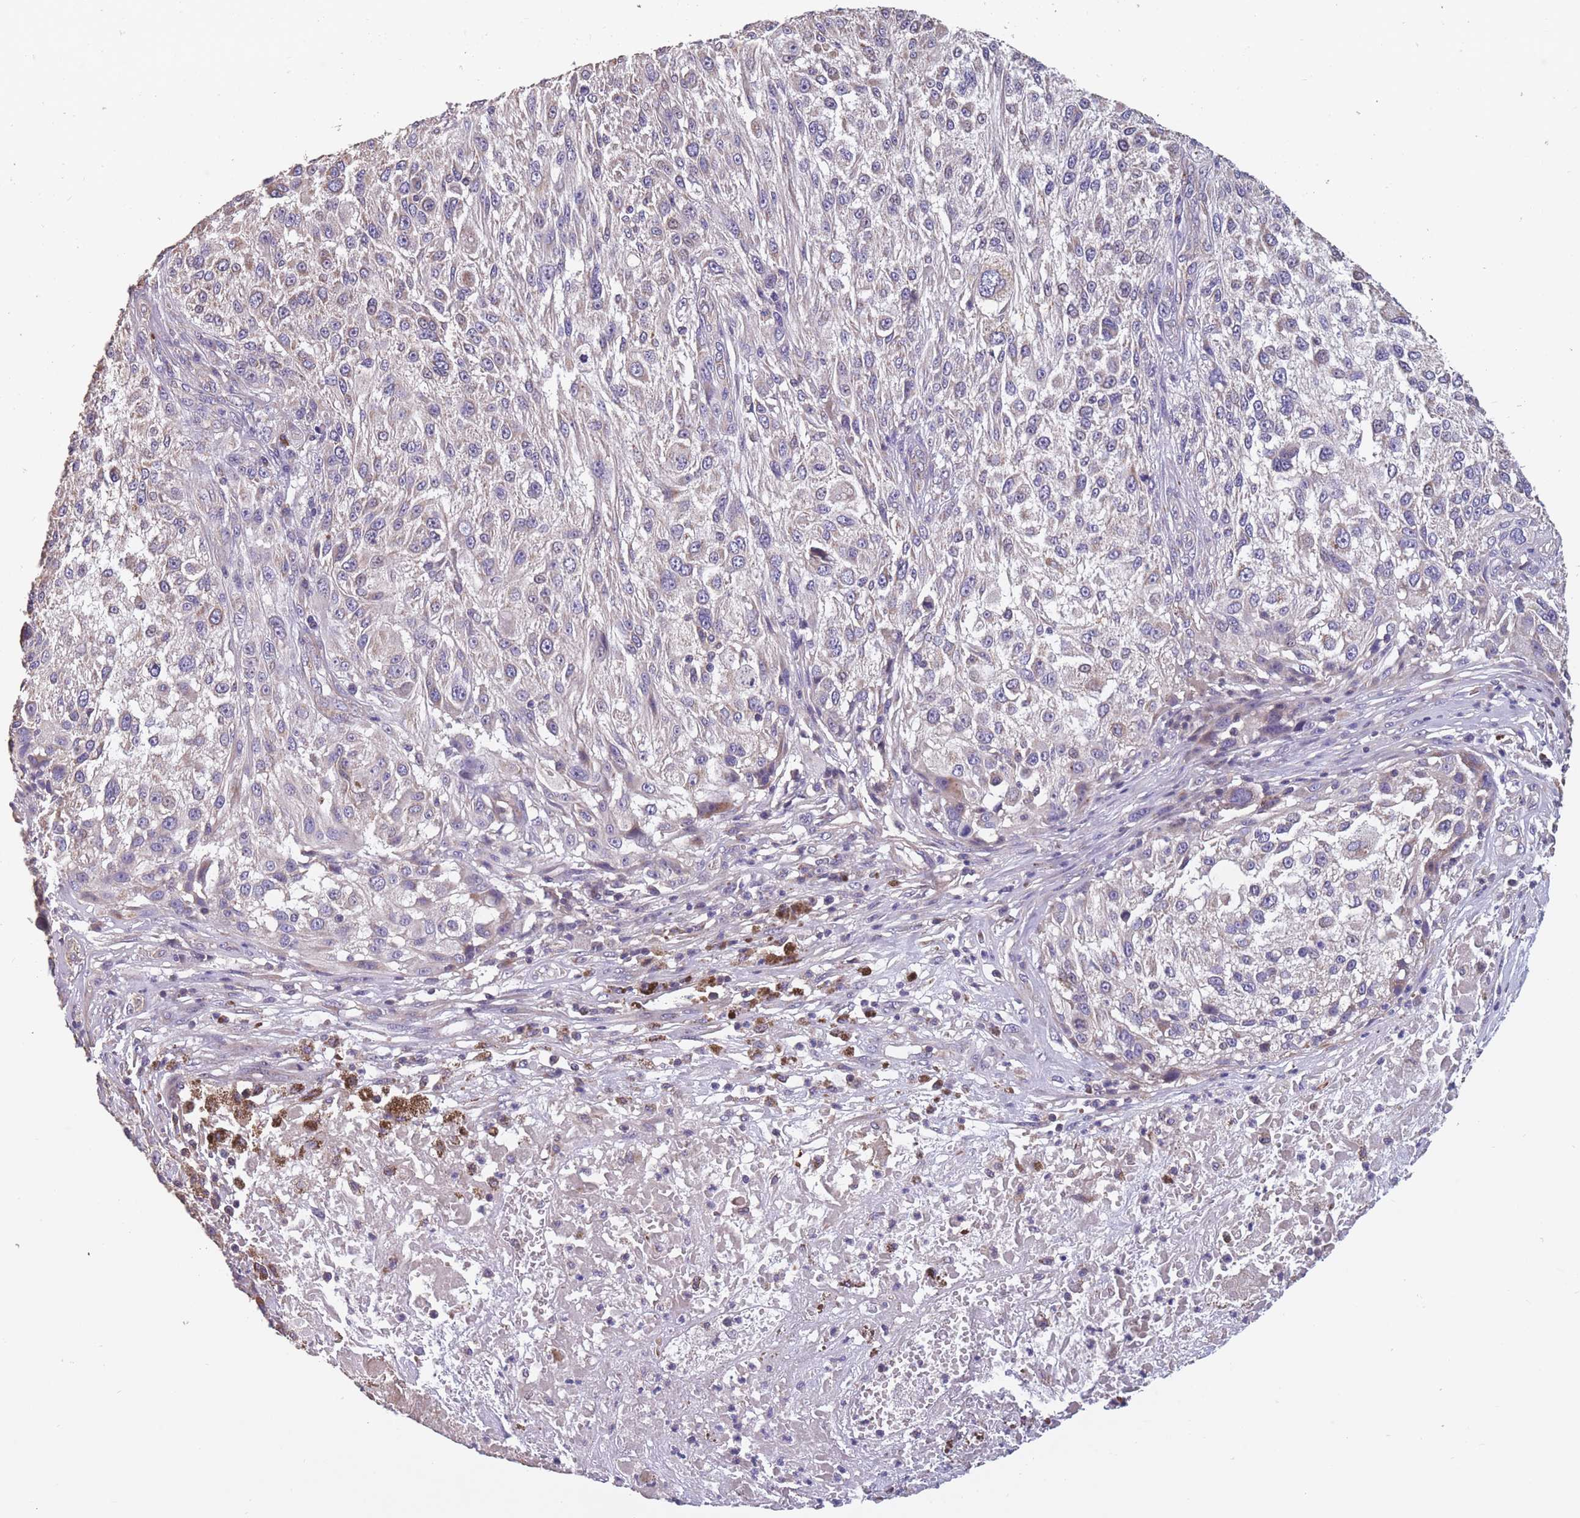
{"staining": {"intensity": "weak", "quantity": "<25%", "location": "cytoplasmic/membranous"}, "tissue": "melanoma", "cell_type": "Tumor cells", "image_type": "cancer", "snomed": [{"axis": "morphology", "description": "Normal morphology"}, {"axis": "morphology", "description": "Malignant melanoma, NOS"}, {"axis": "topography", "description": "Skin"}], "caption": "There is no significant positivity in tumor cells of malignant melanoma.", "gene": "TOMM40L", "patient": {"sex": "female", "age": 72}}